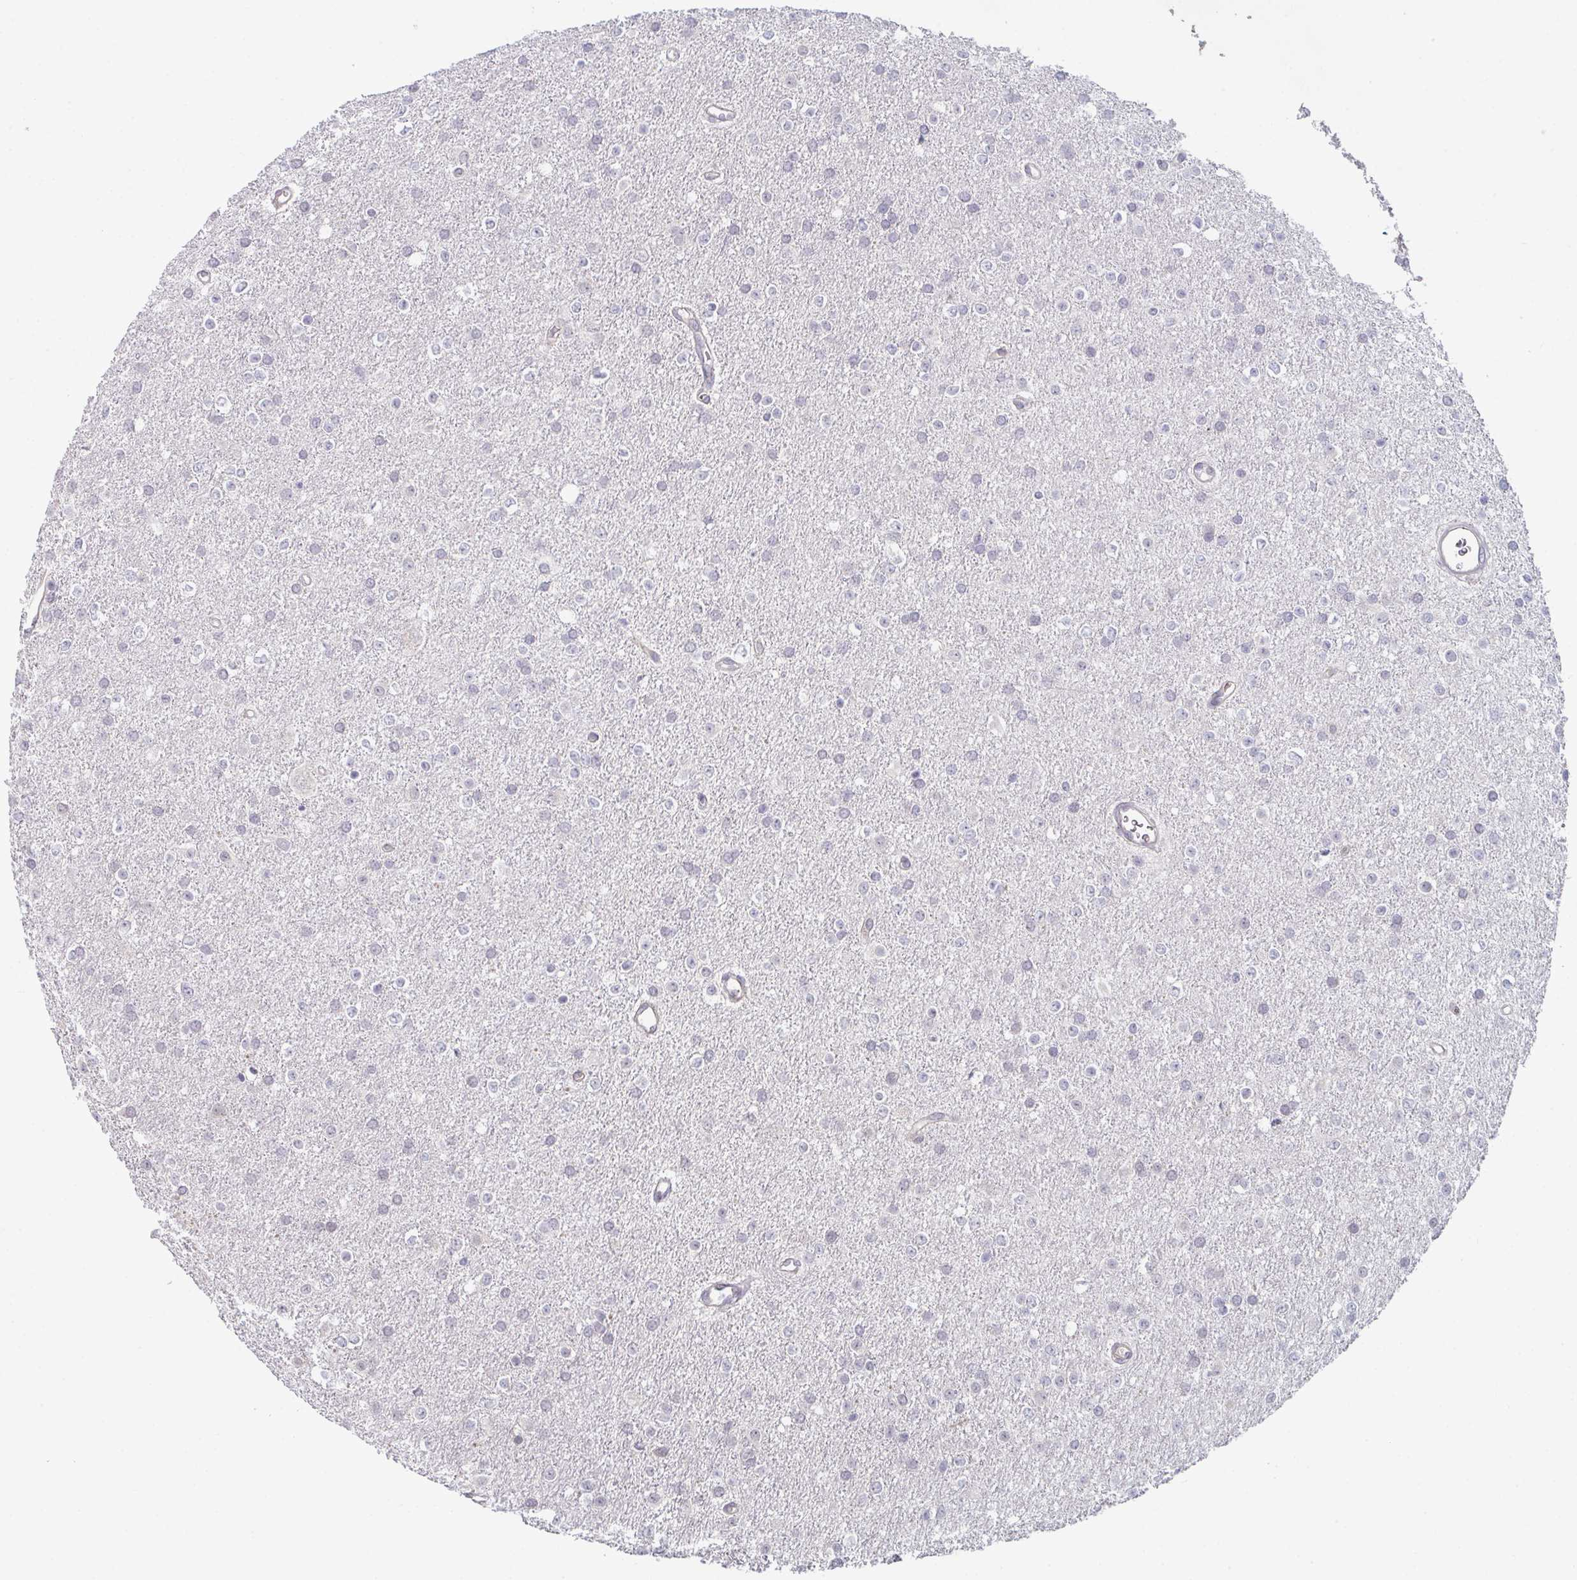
{"staining": {"intensity": "negative", "quantity": "none", "location": "none"}, "tissue": "glioma", "cell_type": "Tumor cells", "image_type": "cancer", "snomed": [{"axis": "morphology", "description": "Glioma, malignant, Low grade"}, {"axis": "topography", "description": "Brain"}], "caption": "This photomicrograph is of malignant glioma (low-grade) stained with immunohistochemistry (IHC) to label a protein in brown with the nuclei are counter-stained blue. There is no positivity in tumor cells.", "gene": "ZNF214", "patient": {"sex": "female", "age": 34}}